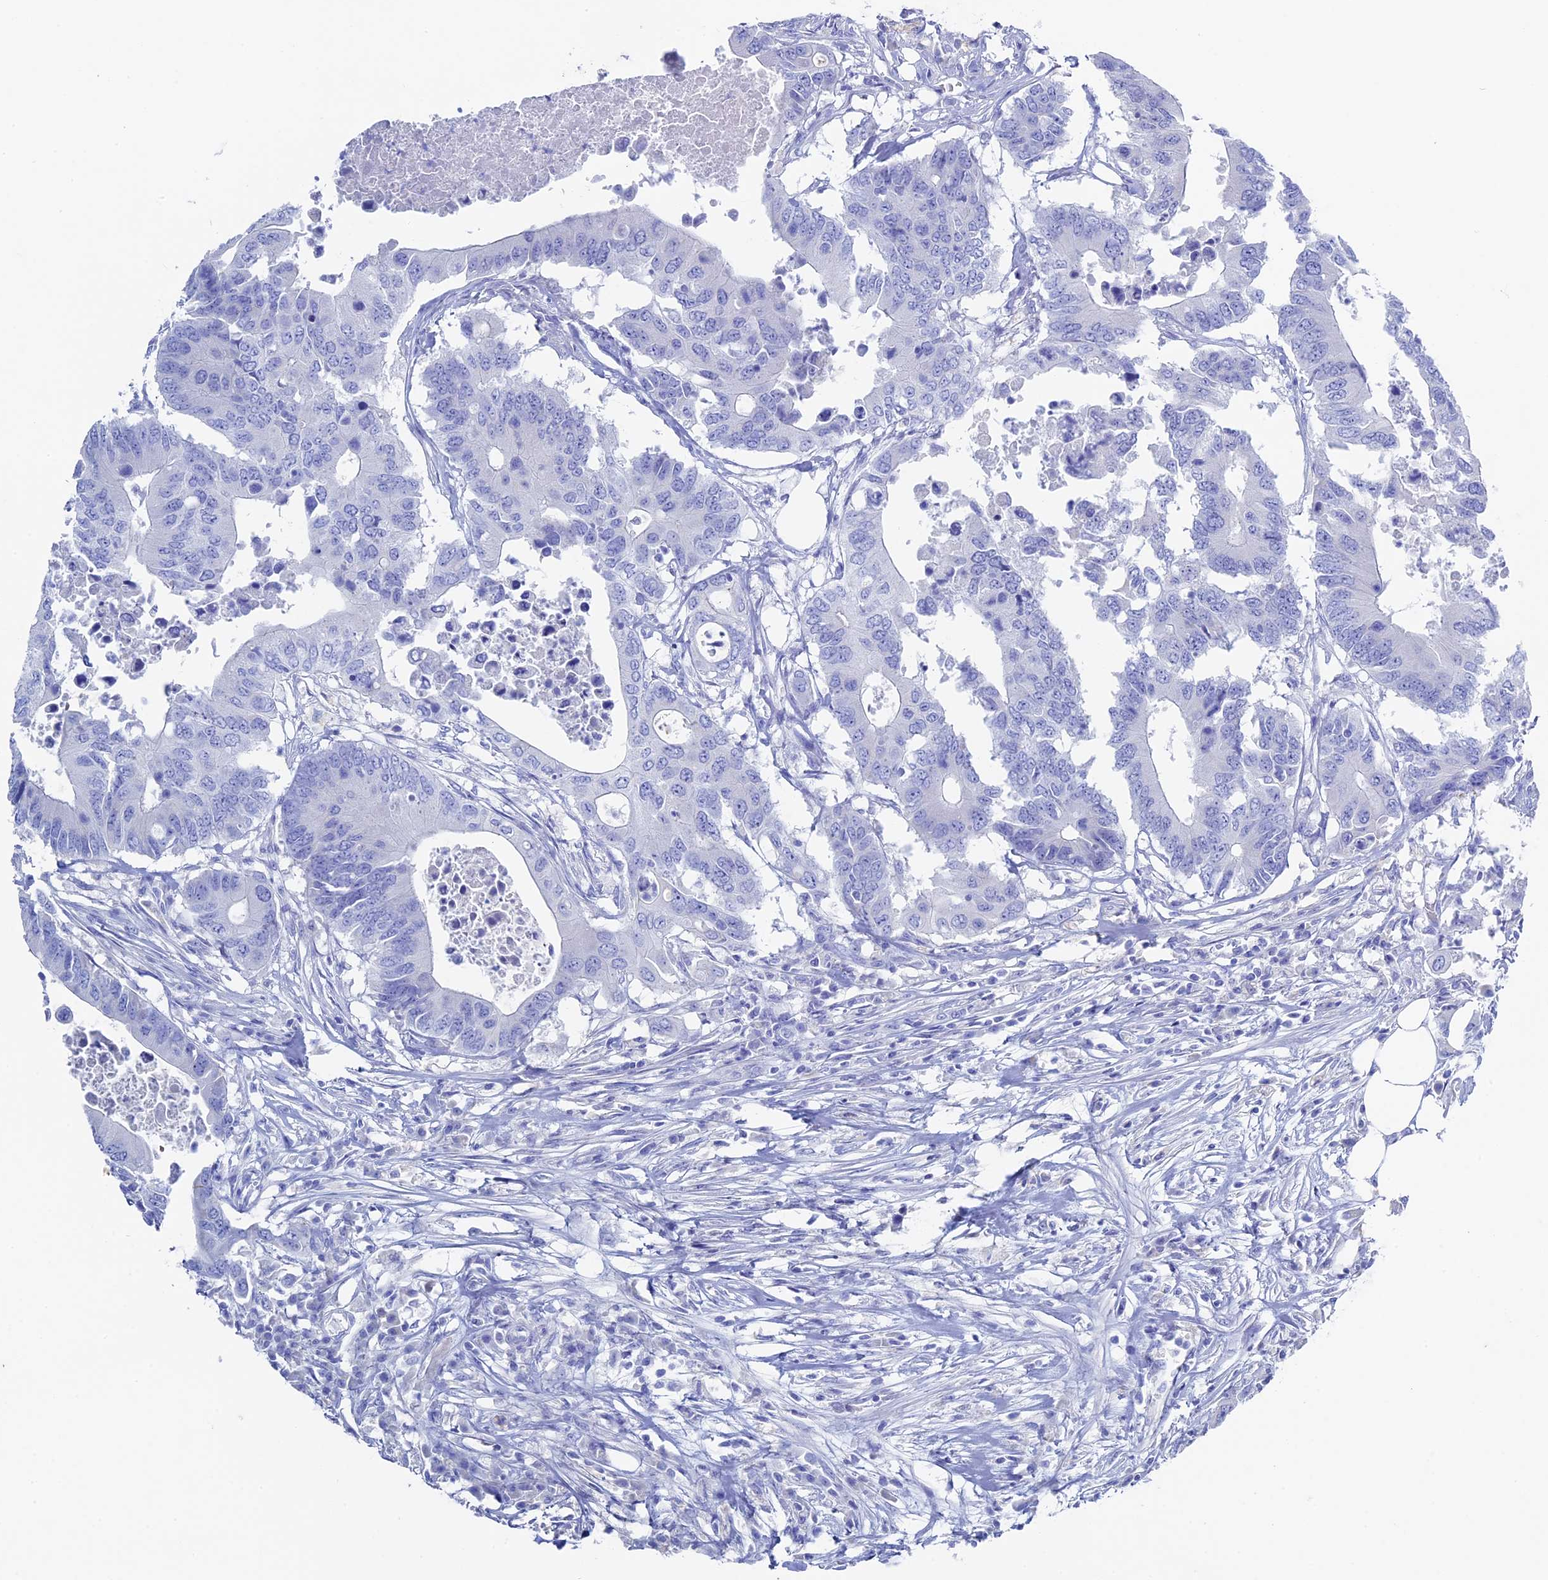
{"staining": {"intensity": "negative", "quantity": "none", "location": "none"}, "tissue": "colorectal cancer", "cell_type": "Tumor cells", "image_type": "cancer", "snomed": [{"axis": "morphology", "description": "Adenocarcinoma, NOS"}, {"axis": "topography", "description": "Colon"}], "caption": "A micrograph of human adenocarcinoma (colorectal) is negative for staining in tumor cells. Brightfield microscopy of immunohistochemistry (IHC) stained with DAB (3,3'-diaminobenzidine) (brown) and hematoxylin (blue), captured at high magnification.", "gene": "UNC119", "patient": {"sex": "male", "age": 71}}